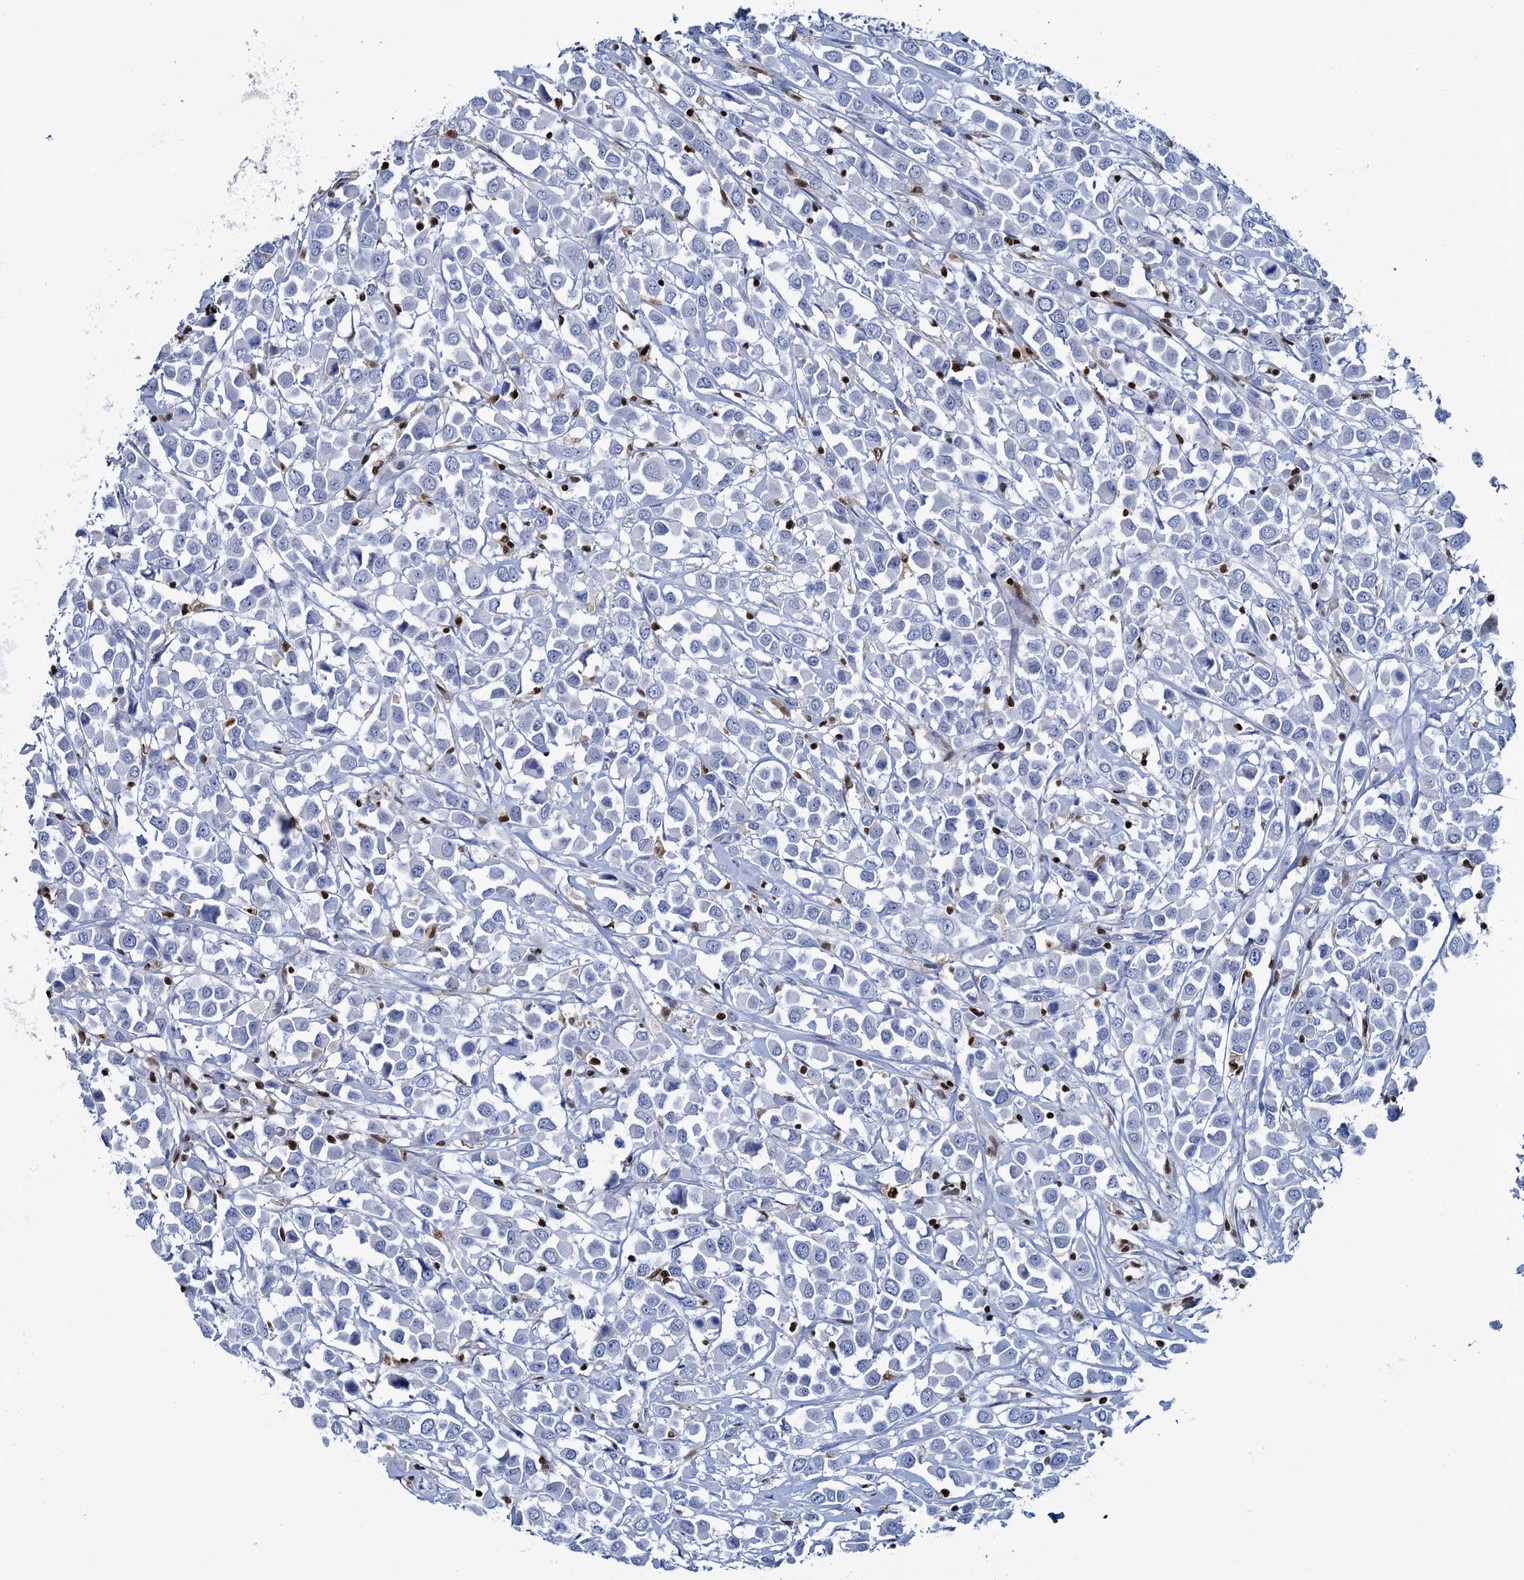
{"staining": {"intensity": "negative", "quantity": "none", "location": "none"}, "tissue": "breast cancer", "cell_type": "Tumor cells", "image_type": "cancer", "snomed": [{"axis": "morphology", "description": "Duct carcinoma"}, {"axis": "topography", "description": "Breast"}], "caption": "This micrograph is of infiltrating ductal carcinoma (breast) stained with IHC to label a protein in brown with the nuclei are counter-stained blue. There is no expression in tumor cells. Nuclei are stained in blue.", "gene": "CELF2", "patient": {"sex": "female", "age": 61}}